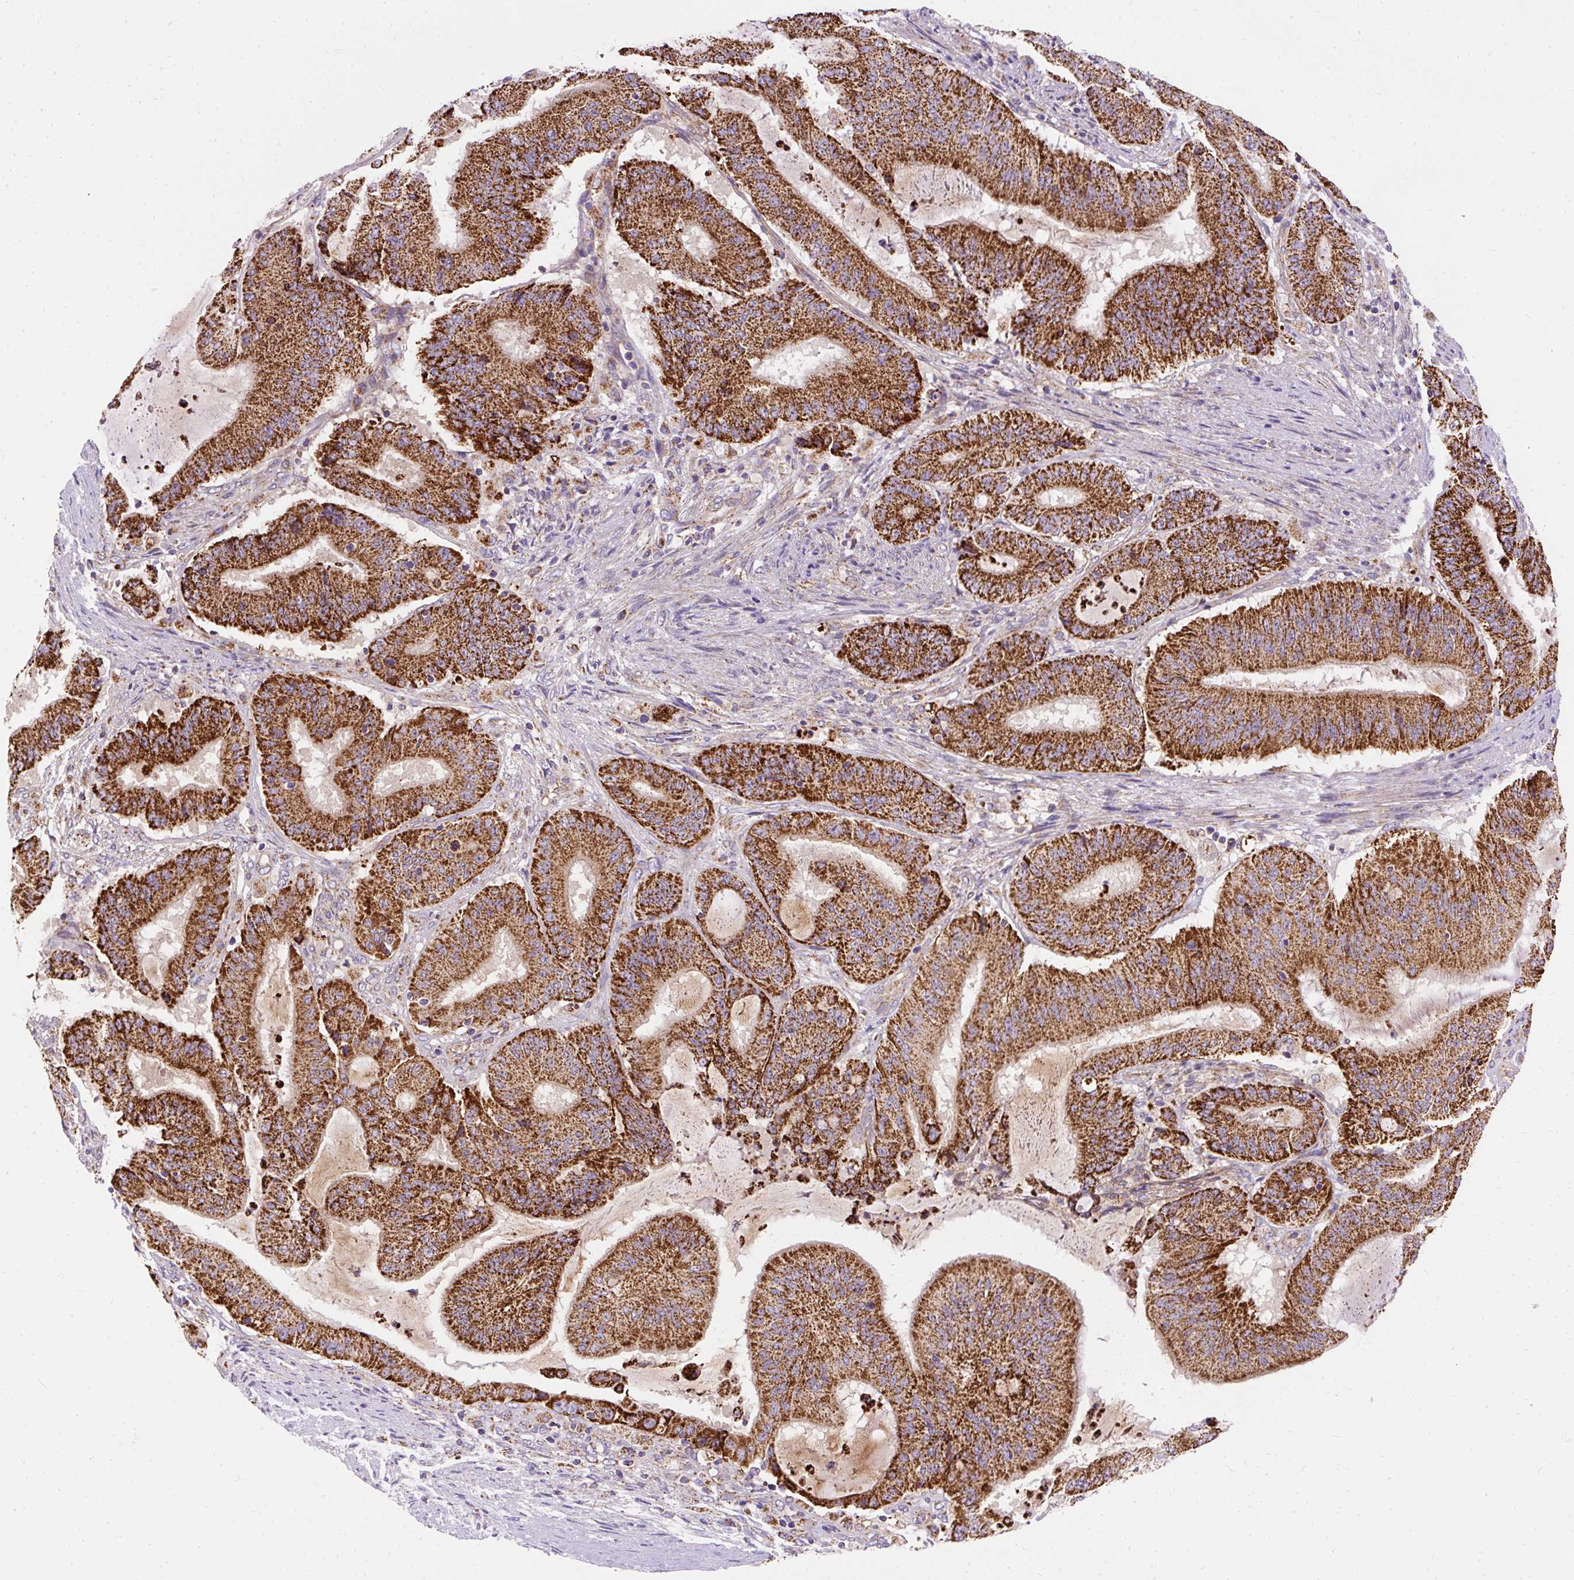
{"staining": {"intensity": "strong", "quantity": ">75%", "location": "cytoplasmic/membranous"}, "tissue": "liver cancer", "cell_type": "Tumor cells", "image_type": "cancer", "snomed": [{"axis": "morphology", "description": "Normal tissue, NOS"}, {"axis": "morphology", "description": "Cholangiocarcinoma"}, {"axis": "topography", "description": "Liver"}, {"axis": "topography", "description": "Peripheral nerve tissue"}], "caption": "A high-resolution image shows immunohistochemistry staining of liver cholangiocarcinoma, which exhibits strong cytoplasmic/membranous positivity in about >75% of tumor cells. Nuclei are stained in blue.", "gene": "CEP290", "patient": {"sex": "female", "age": 73}}